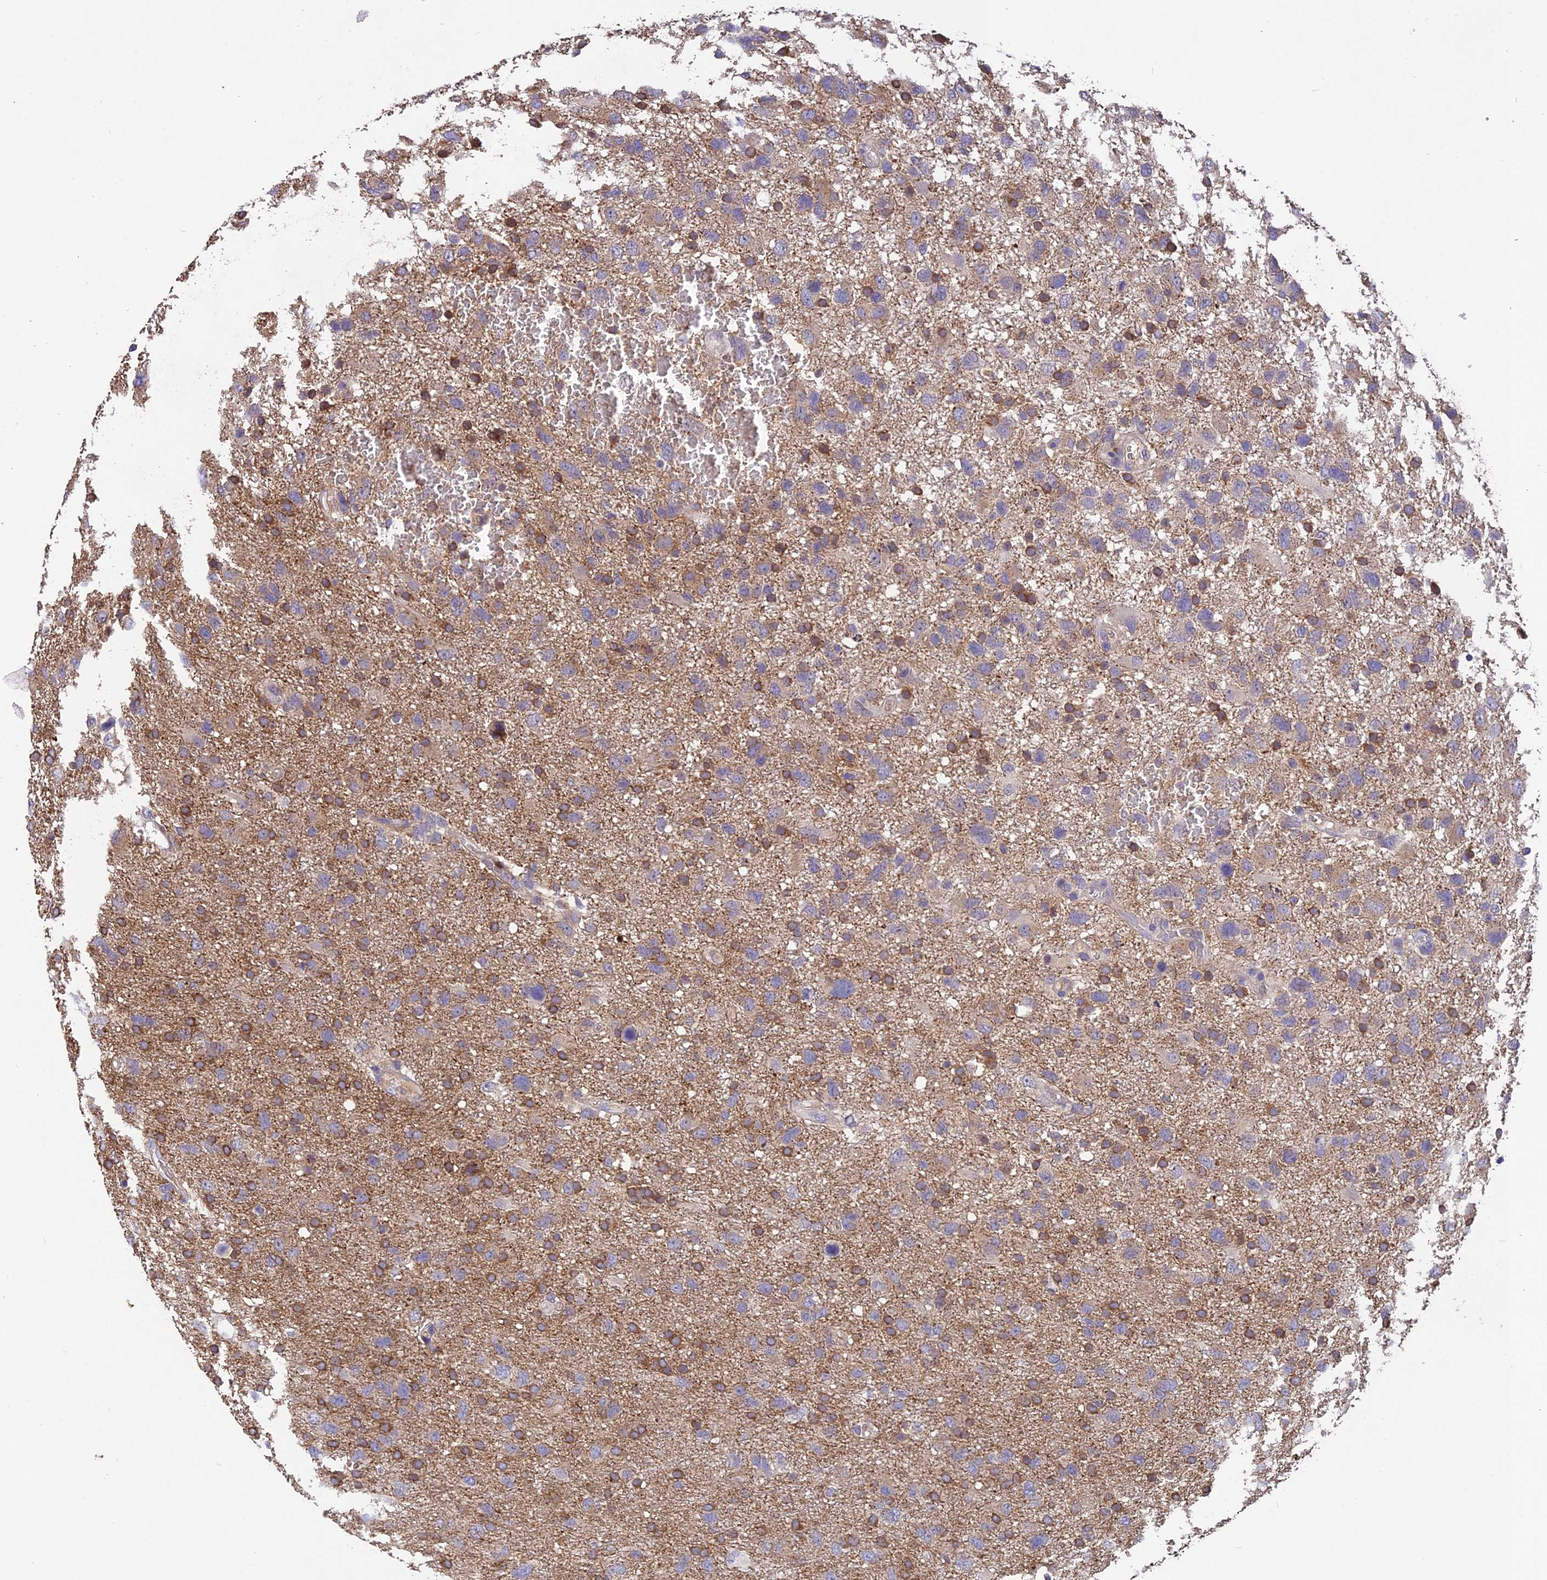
{"staining": {"intensity": "moderate", "quantity": "25%-75%", "location": "cytoplasmic/membranous"}, "tissue": "glioma", "cell_type": "Tumor cells", "image_type": "cancer", "snomed": [{"axis": "morphology", "description": "Glioma, malignant, High grade"}, {"axis": "topography", "description": "Brain"}], "caption": "Moderate cytoplasmic/membranous positivity is appreciated in about 25%-75% of tumor cells in high-grade glioma (malignant).", "gene": "DENND5B", "patient": {"sex": "male", "age": 61}}